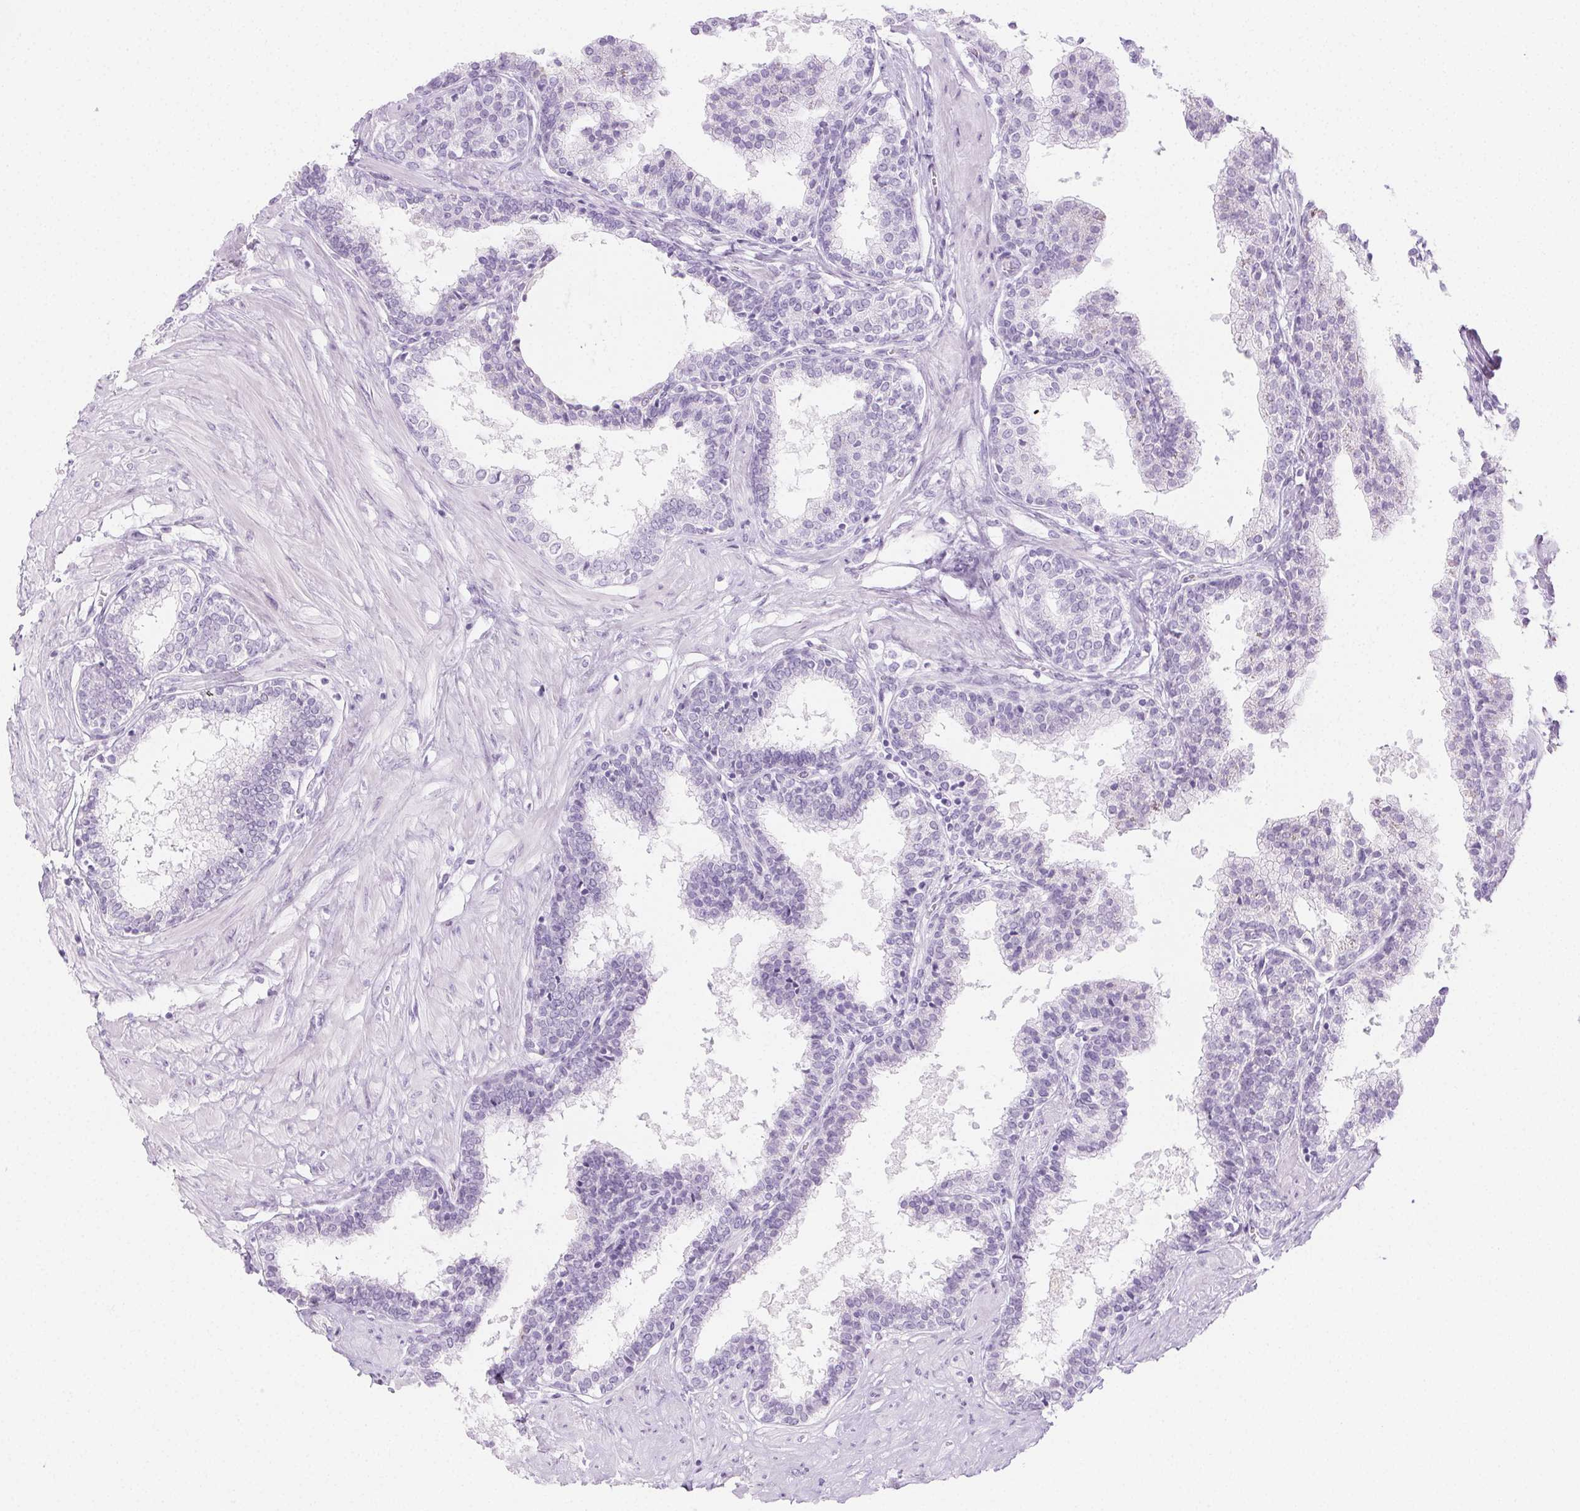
{"staining": {"intensity": "negative", "quantity": "none", "location": "none"}, "tissue": "prostate", "cell_type": "Glandular cells", "image_type": "normal", "snomed": [{"axis": "morphology", "description": "Normal tissue, NOS"}, {"axis": "topography", "description": "Prostate"}], "caption": "This photomicrograph is of benign prostate stained with IHC to label a protein in brown with the nuclei are counter-stained blue. There is no staining in glandular cells.", "gene": "PI3", "patient": {"sex": "male", "age": 55}}